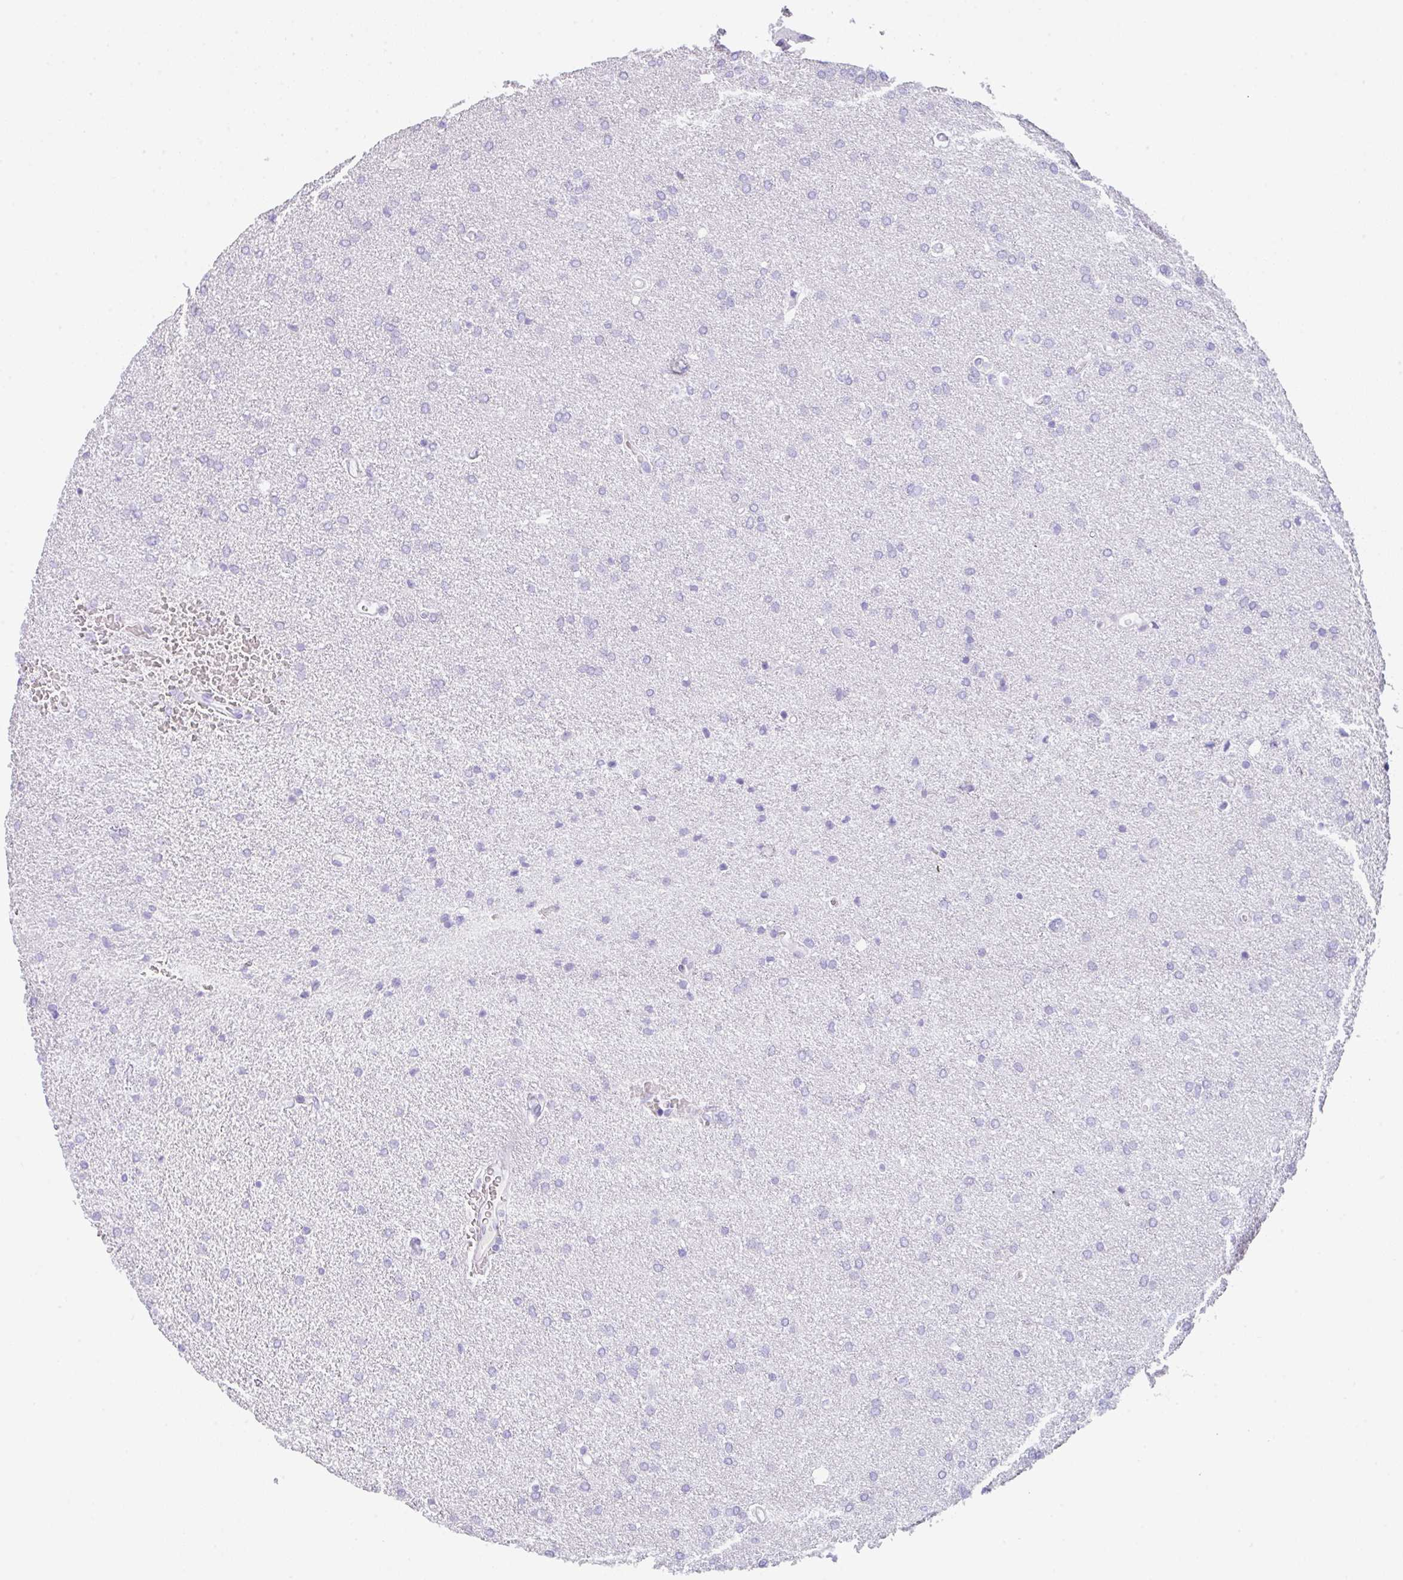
{"staining": {"intensity": "negative", "quantity": "none", "location": "none"}, "tissue": "glioma", "cell_type": "Tumor cells", "image_type": "cancer", "snomed": [{"axis": "morphology", "description": "Glioma, malignant, Low grade"}, {"axis": "topography", "description": "Brain"}], "caption": "IHC image of neoplastic tissue: glioma stained with DAB displays no significant protein staining in tumor cells.", "gene": "TRAF4", "patient": {"sex": "female", "age": 34}}